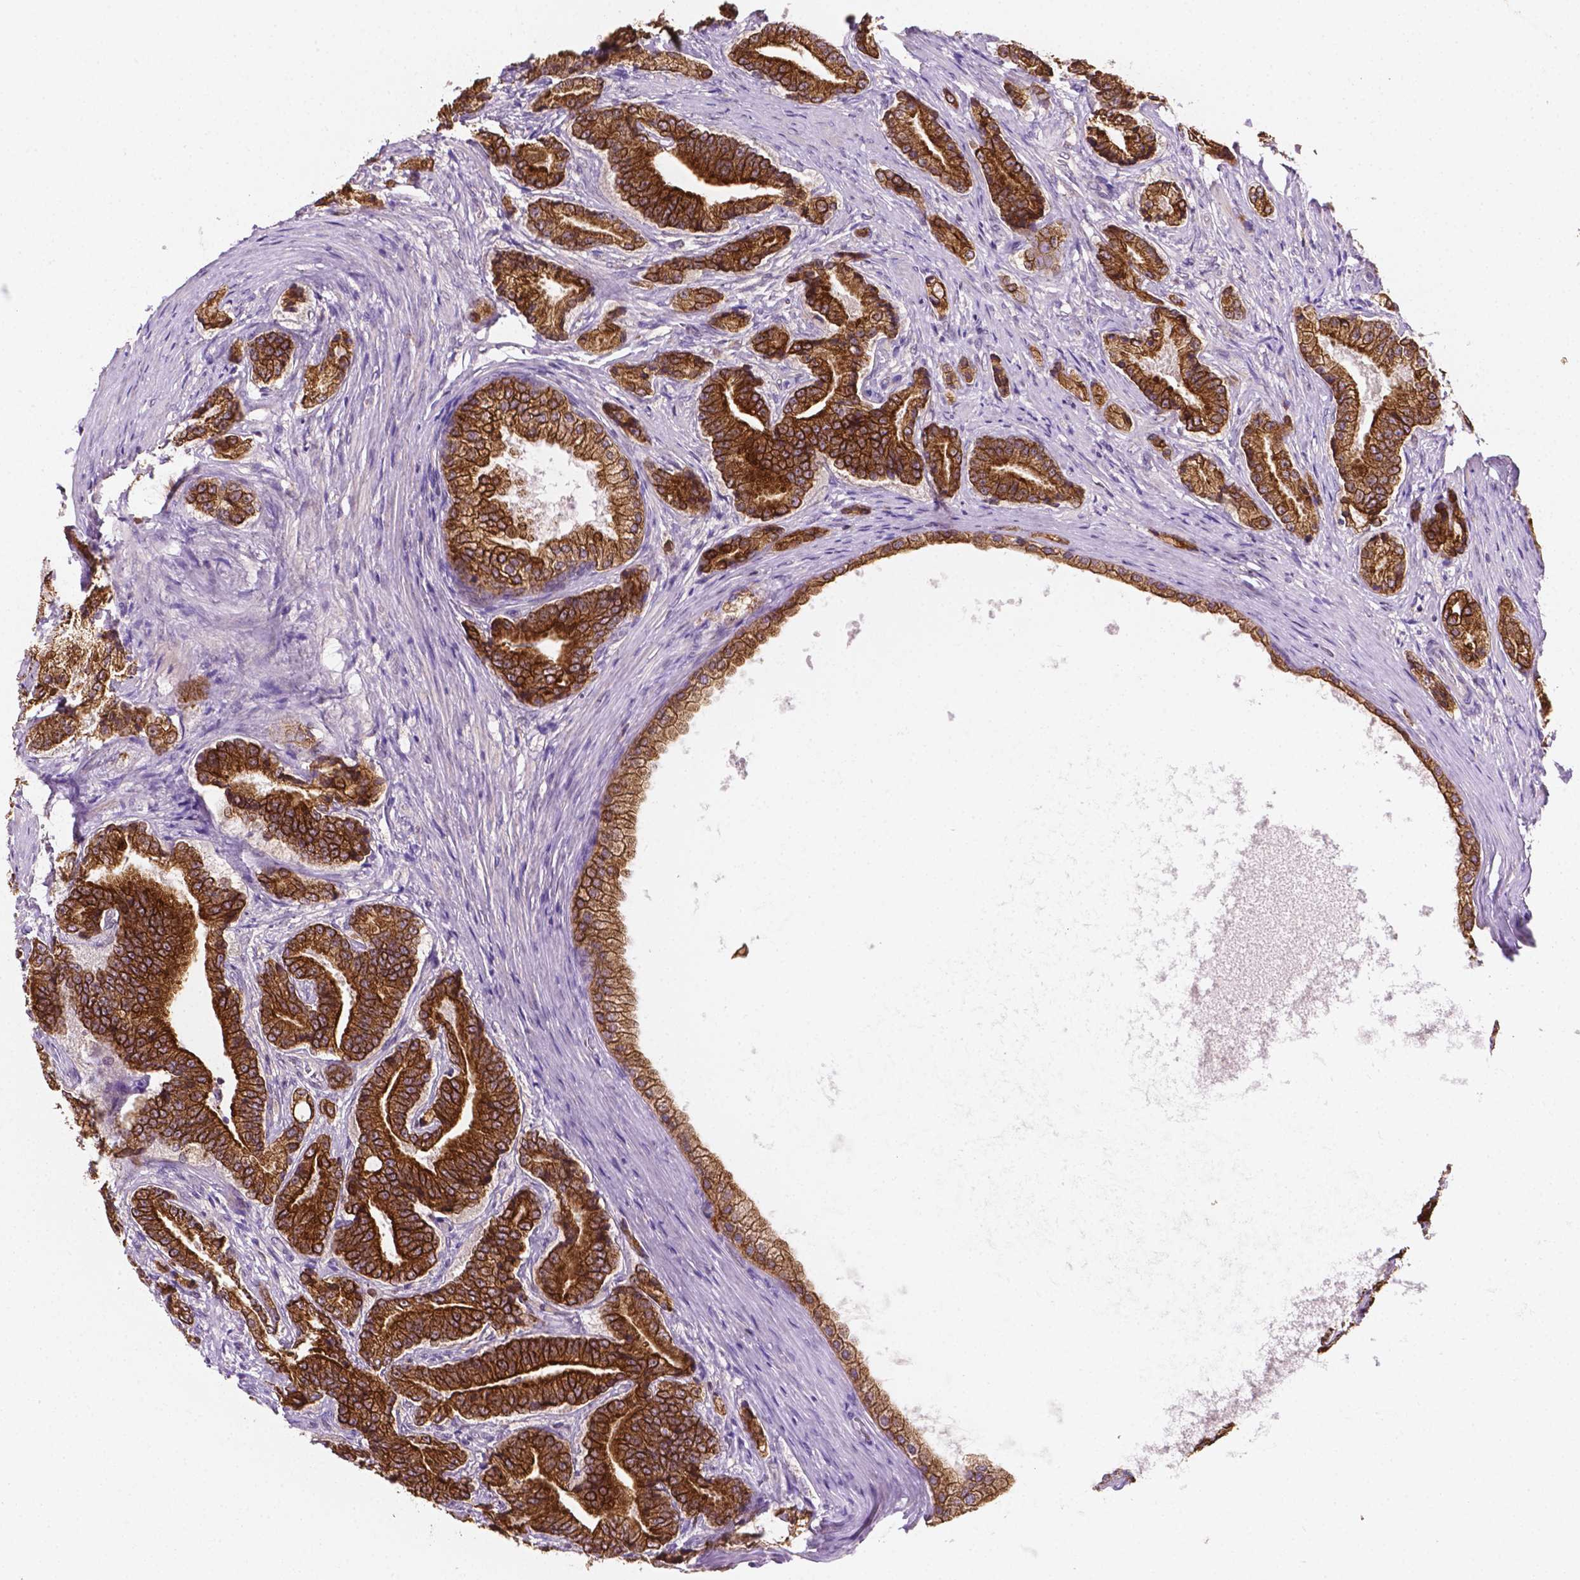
{"staining": {"intensity": "strong", "quantity": ">75%", "location": "cytoplasmic/membranous"}, "tissue": "prostate cancer", "cell_type": "Tumor cells", "image_type": "cancer", "snomed": [{"axis": "morphology", "description": "Adenocarcinoma, High grade"}, {"axis": "topography", "description": "Prostate and seminal vesicle, NOS"}], "caption": "High-grade adenocarcinoma (prostate) was stained to show a protein in brown. There is high levels of strong cytoplasmic/membranous staining in about >75% of tumor cells.", "gene": "SHLD3", "patient": {"sex": "male", "age": 61}}